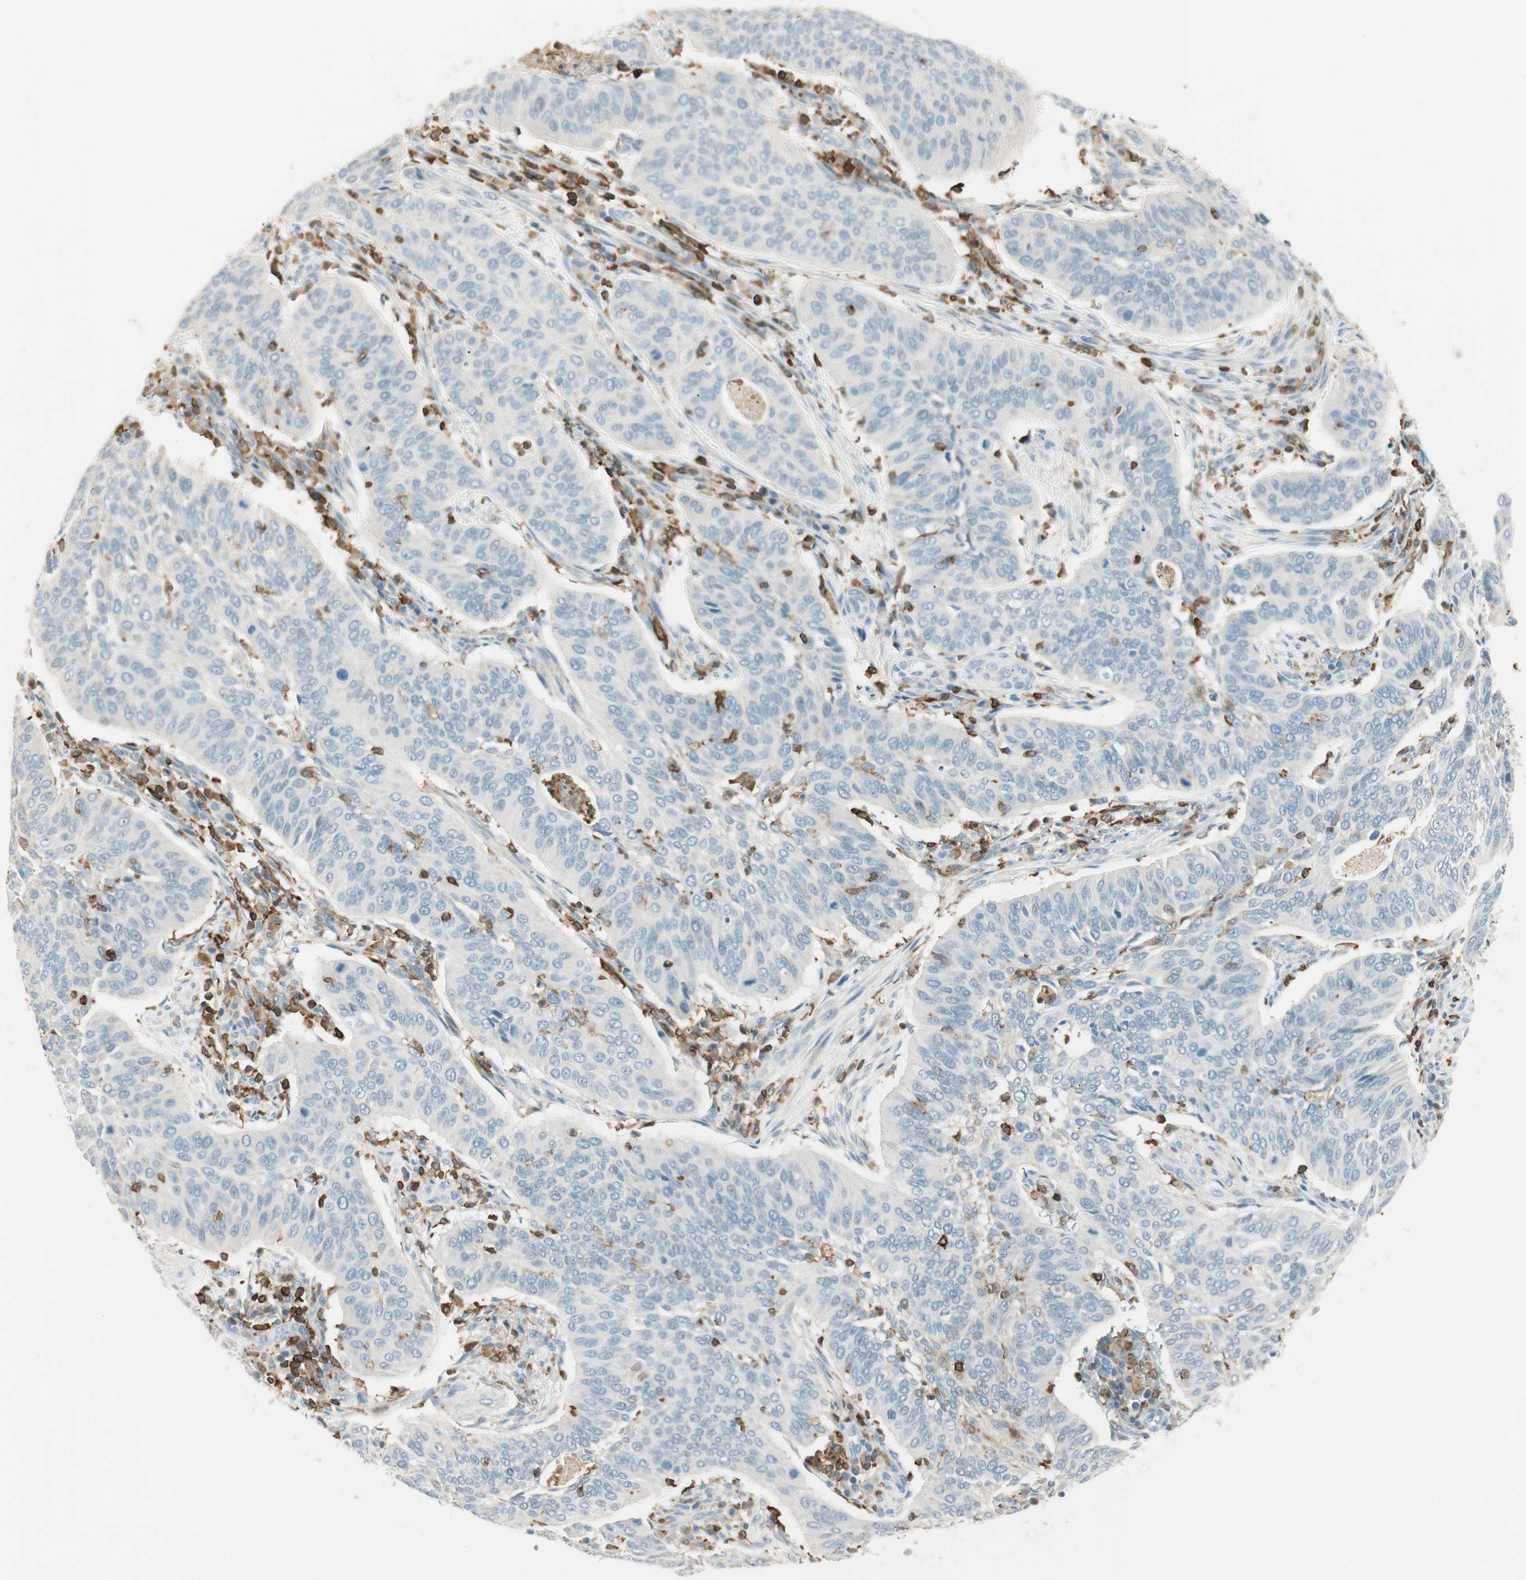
{"staining": {"intensity": "moderate", "quantity": "<25%", "location": "cytoplasmic/membranous"}, "tissue": "cervical cancer", "cell_type": "Tumor cells", "image_type": "cancer", "snomed": [{"axis": "morphology", "description": "Squamous cell carcinoma, NOS"}, {"axis": "topography", "description": "Cervix"}], "caption": "This is an image of immunohistochemistry (IHC) staining of squamous cell carcinoma (cervical), which shows moderate expression in the cytoplasmic/membranous of tumor cells.", "gene": "HPGD", "patient": {"sex": "female", "age": 39}}